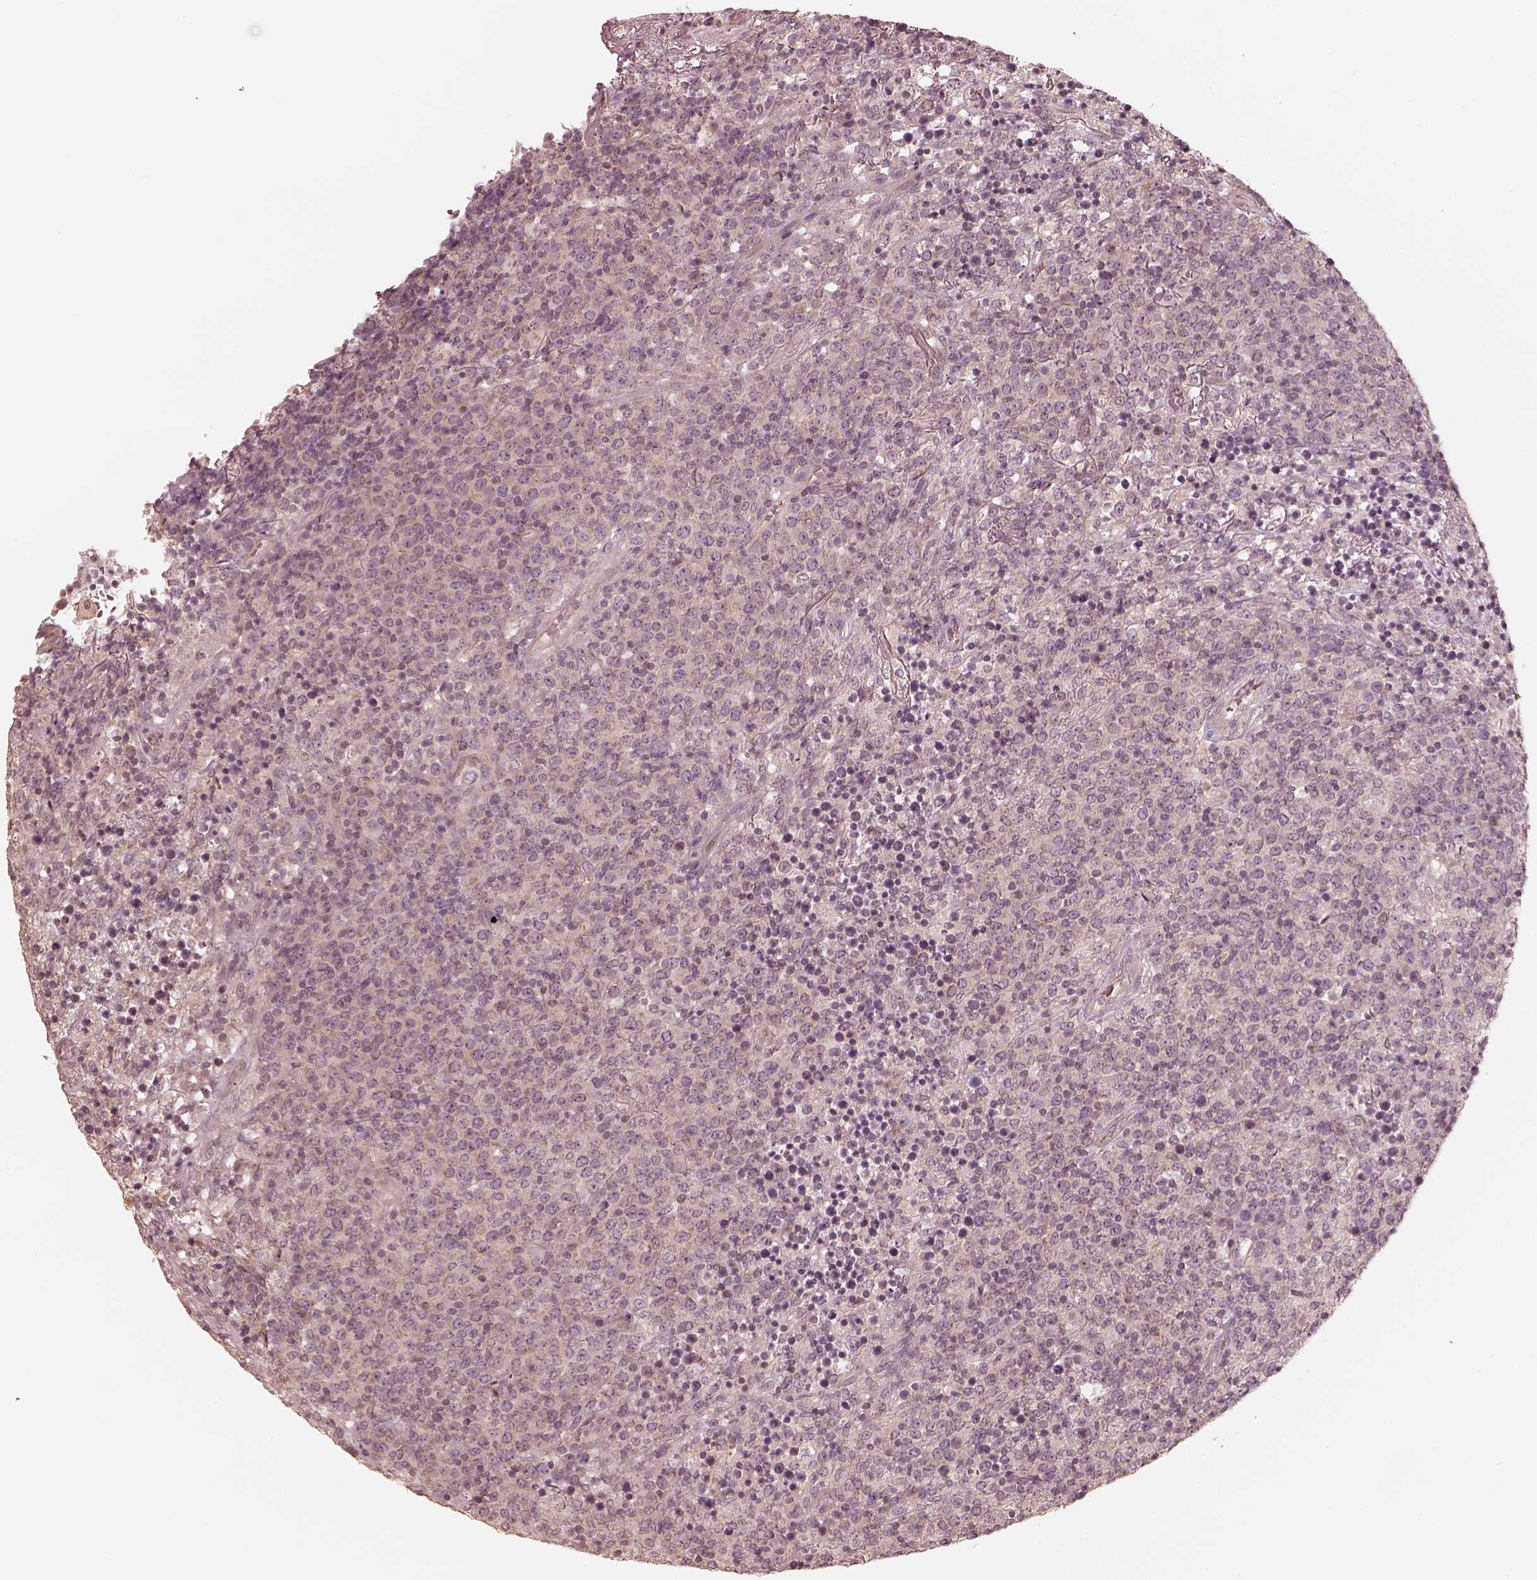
{"staining": {"intensity": "negative", "quantity": "none", "location": "none"}, "tissue": "lymphoma", "cell_type": "Tumor cells", "image_type": "cancer", "snomed": [{"axis": "morphology", "description": "Malignant lymphoma, non-Hodgkin's type, High grade"}, {"axis": "topography", "description": "Lung"}], "caption": "High power microscopy micrograph of an immunohistochemistry micrograph of high-grade malignant lymphoma, non-Hodgkin's type, revealing no significant staining in tumor cells.", "gene": "KIF5C", "patient": {"sex": "male", "age": 79}}